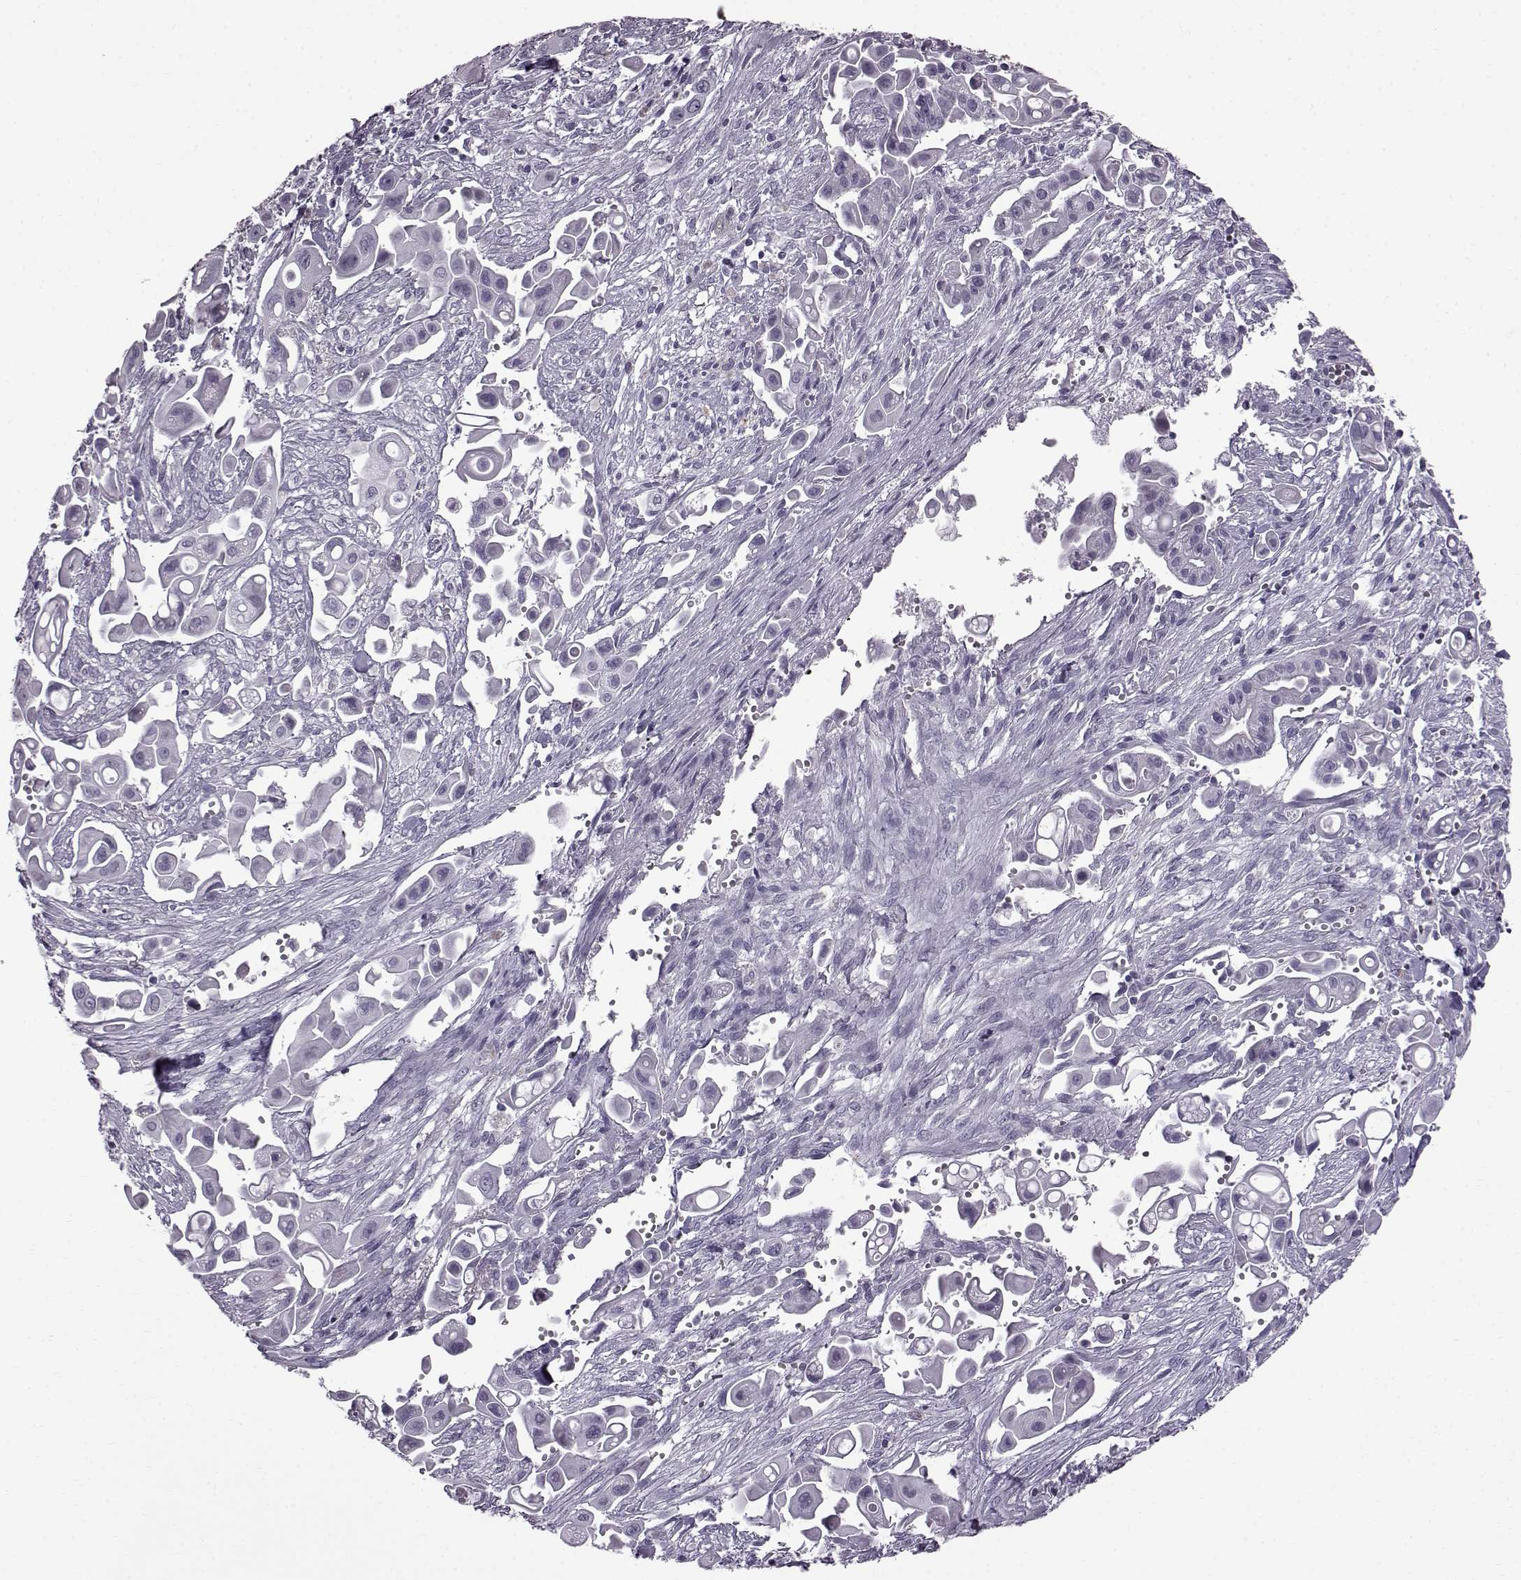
{"staining": {"intensity": "negative", "quantity": "none", "location": "none"}, "tissue": "pancreatic cancer", "cell_type": "Tumor cells", "image_type": "cancer", "snomed": [{"axis": "morphology", "description": "Adenocarcinoma, NOS"}, {"axis": "topography", "description": "Pancreas"}], "caption": "Immunohistochemical staining of adenocarcinoma (pancreatic) exhibits no significant expression in tumor cells.", "gene": "SLC28A2", "patient": {"sex": "male", "age": 50}}